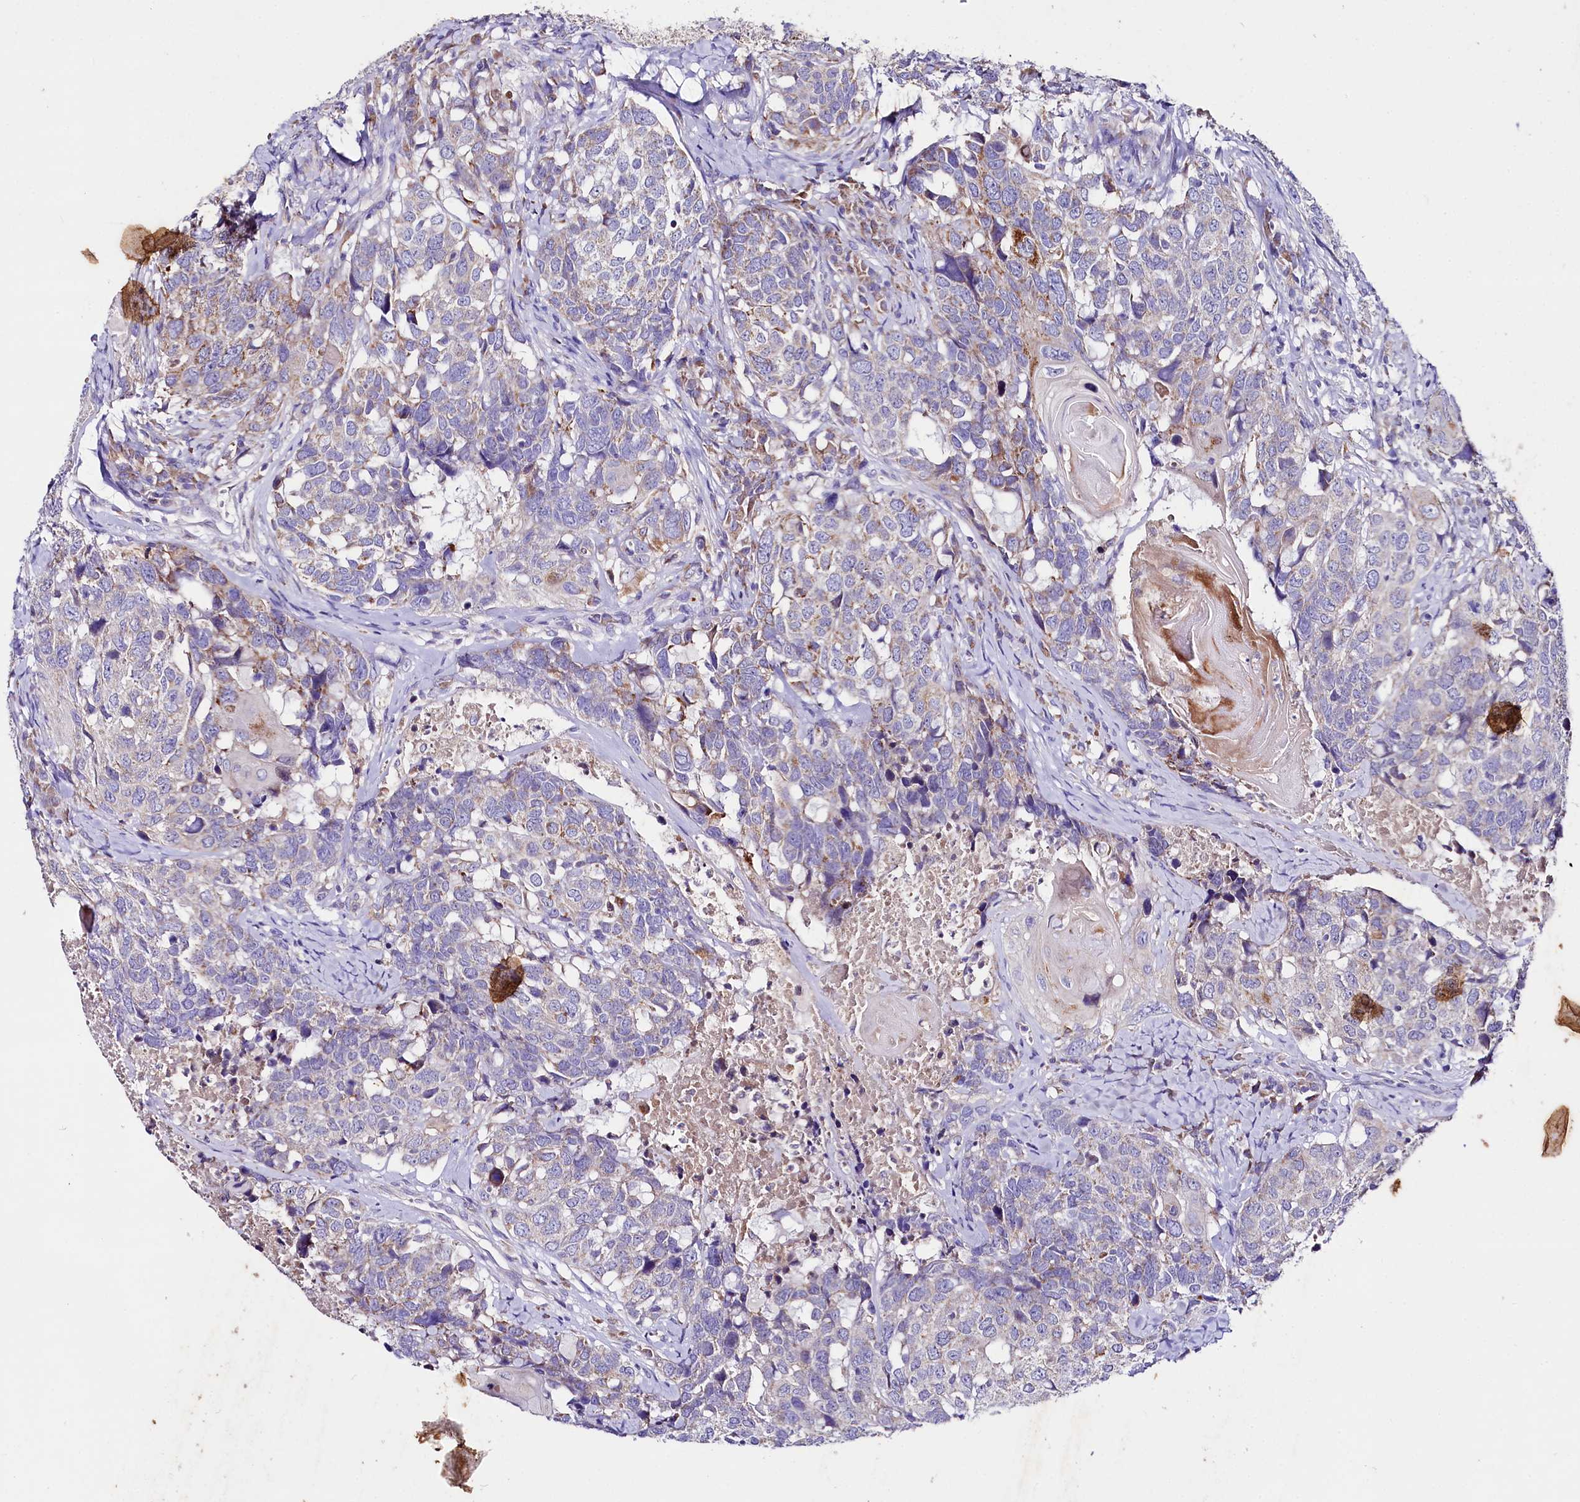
{"staining": {"intensity": "moderate", "quantity": "<25%", "location": "cytoplasmic/membranous"}, "tissue": "head and neck cancer", "cell_type": "Tumor cells", "image_type": "cancer", "snomed": [{"axis": "morphology", "description": "Squamous cell carcinoma, NOS"}, {"axis": "topography", "description": "Head-Neck"}], "caption": "Protein expression analysis of human head and neck cancer reveals moderate cytoplasmic/membranous staining in about <25% of tumor cells.", "gene": "SACM1L", "patient": {"sex": "male", "age": 66}}